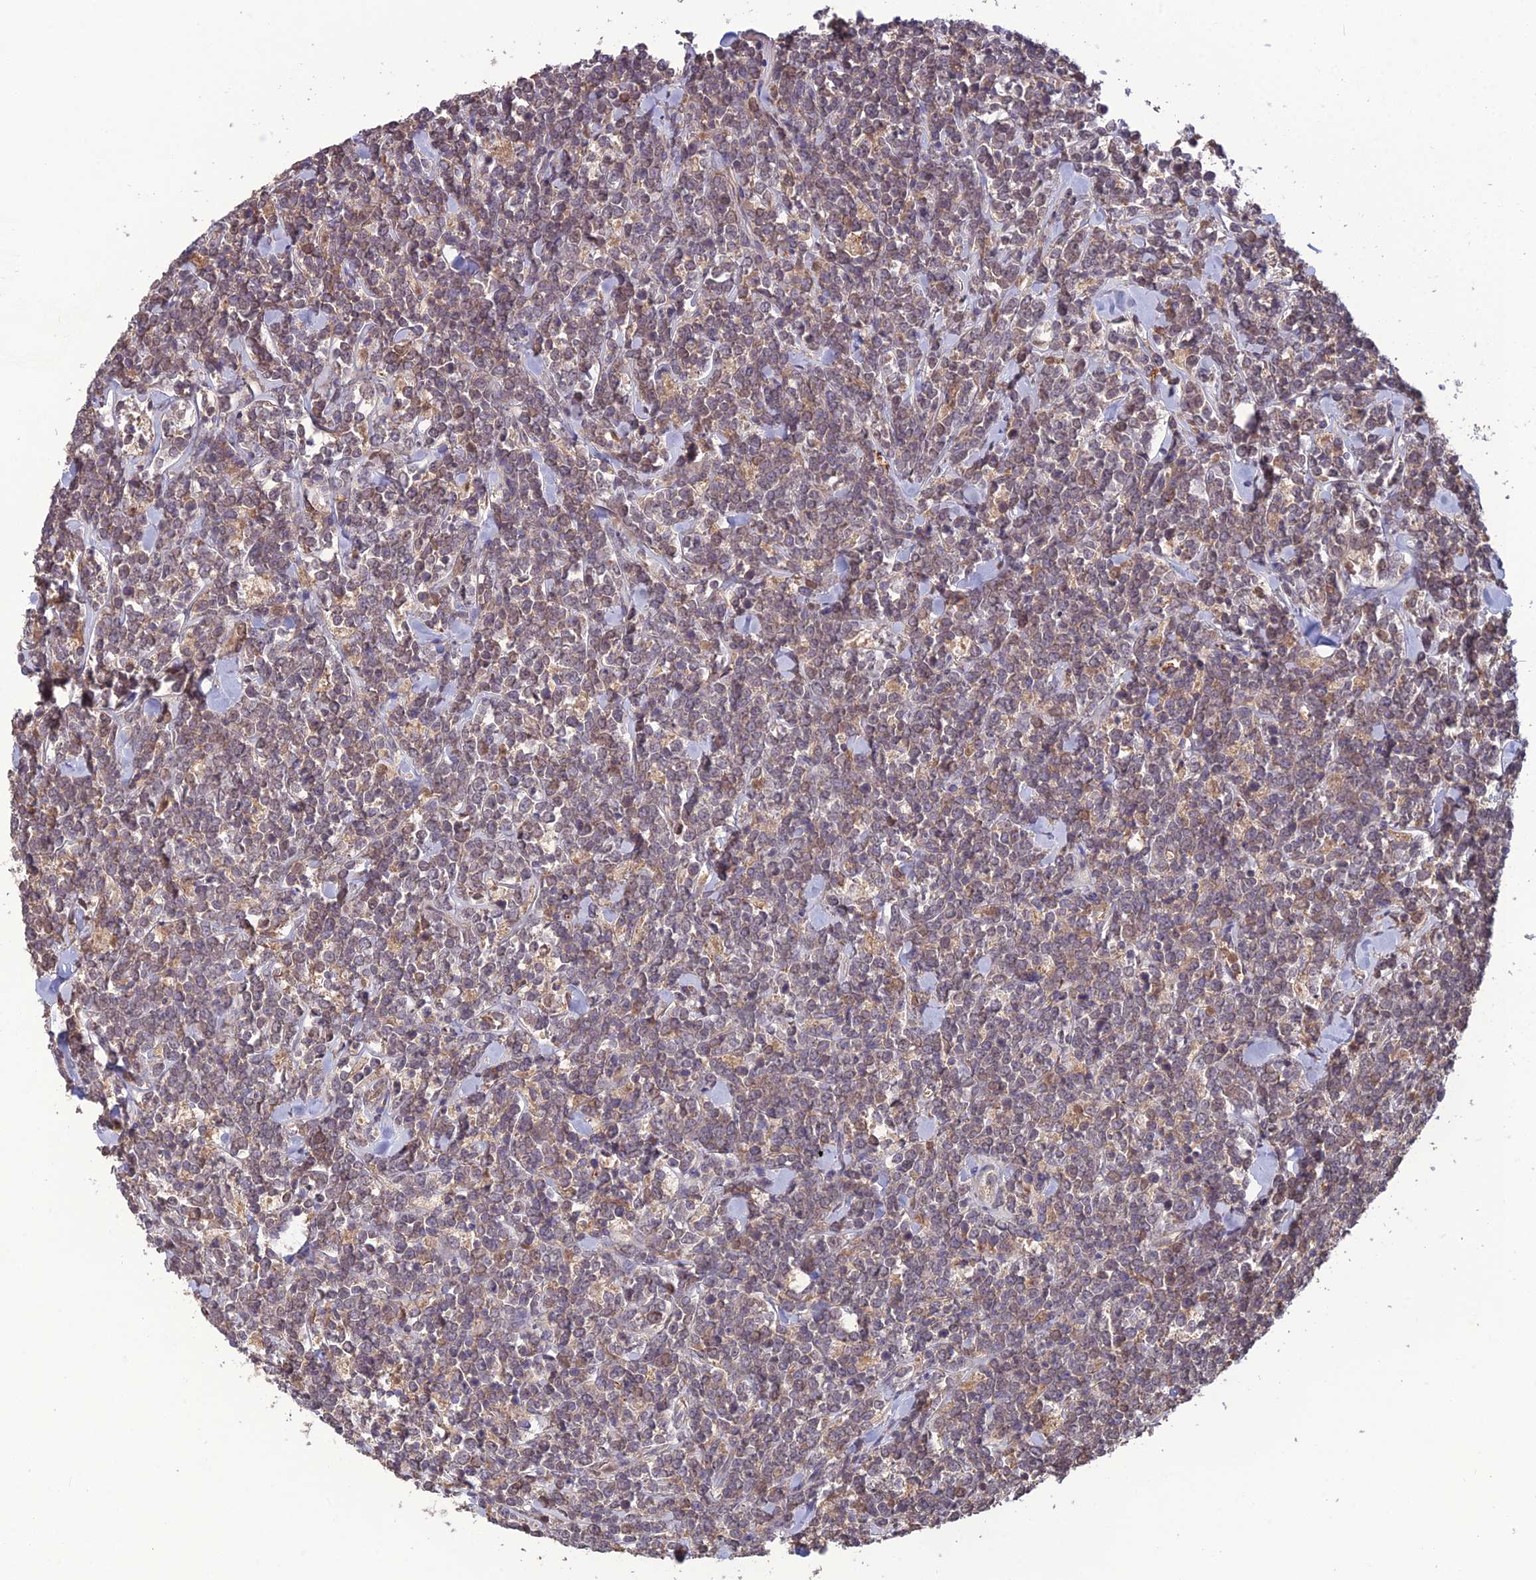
{"staining": {"intensity": "weak", "quantity": "25%-75%", "location": "cytoplasmic/membranous"}, "tissue": "lymphoma", "cell_type": "Tumor cells", "image_type": "cancer", "snomed": [{"axis": "morphology", "description": "Malignant lymphoma, non-Hodgkin's type, High grade"}, {"axis": "topography", "description": "Small intestine"}], "caption": "Protein staining displays weak cytoplasmic/membranous expression in approximately 25%-75% of tumor cells in malignant lymphoma, non-Hodgkin's type (high-grade).", "gene": "GALR2", "patient": {"sex": "male", "age": 8}}